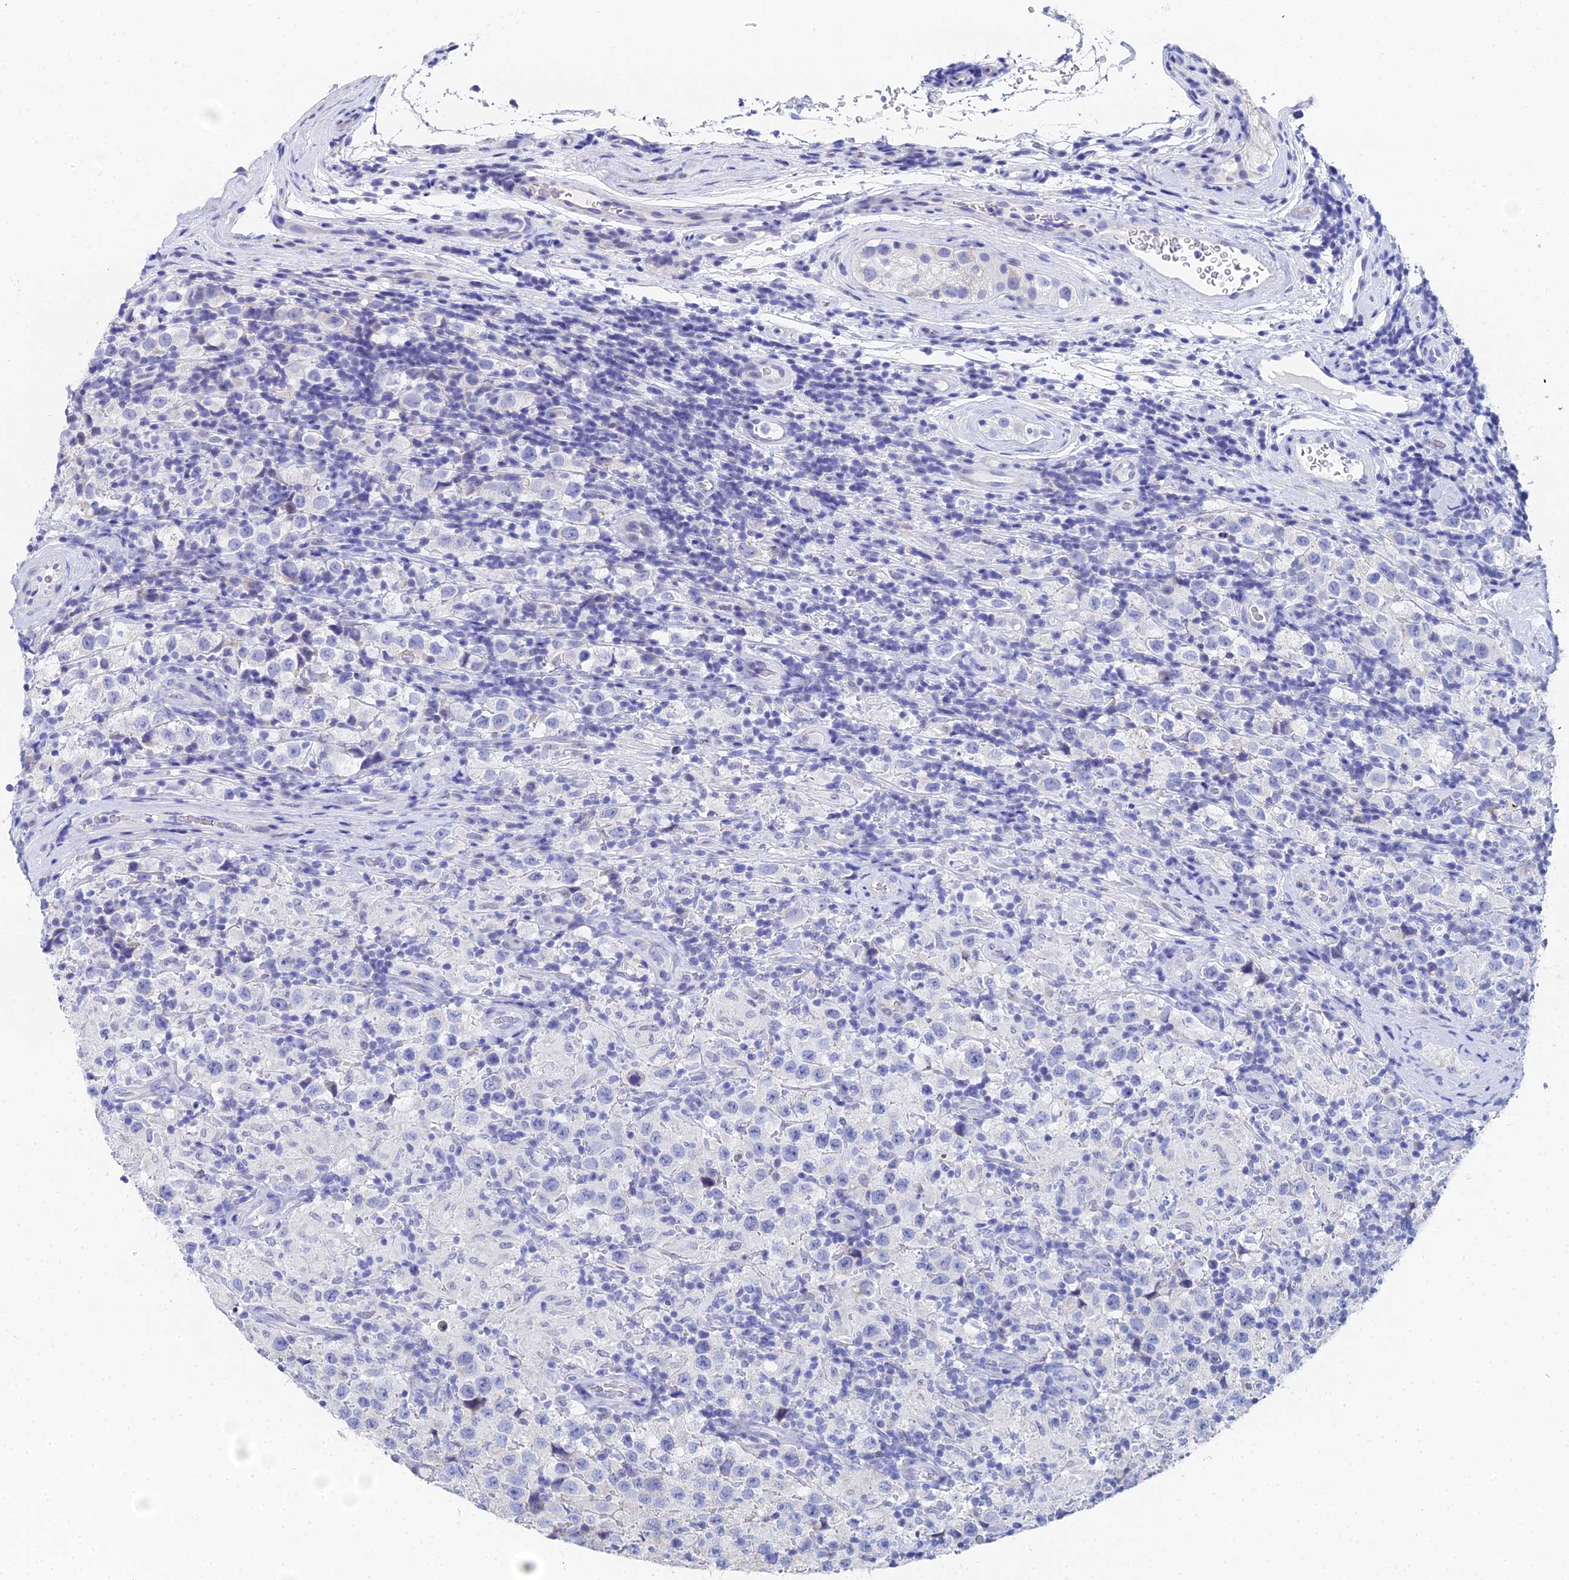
{"staining": {"intensity": "negative", "quantity": "none", "location": "none"}, "tissue": "testis cancer", "cell_type": "Tumor cells", "image_type": "cancer", "snomed": [{"axis": "morphology", "description": "Seminoma, NOS"}, {"axis": "morphology", "description": "Carcinoma, Embryonal, NOS"}, {"axis": "topography", "description": "Testis"}], "caption": "High power microscopy micrograph of an IHC histopathology image of testis cancer (seminoma), revealing no significant positivity in tumor cells. Brightfield microscopy of immunohistochemistry (IHC) stained with DAB (3,3'-diaminobenzidine) (brown) and hematoxylin (blue), captured at high magnification.", "gene": "OCM", "patient": {"sex": "male", "age": 41}}